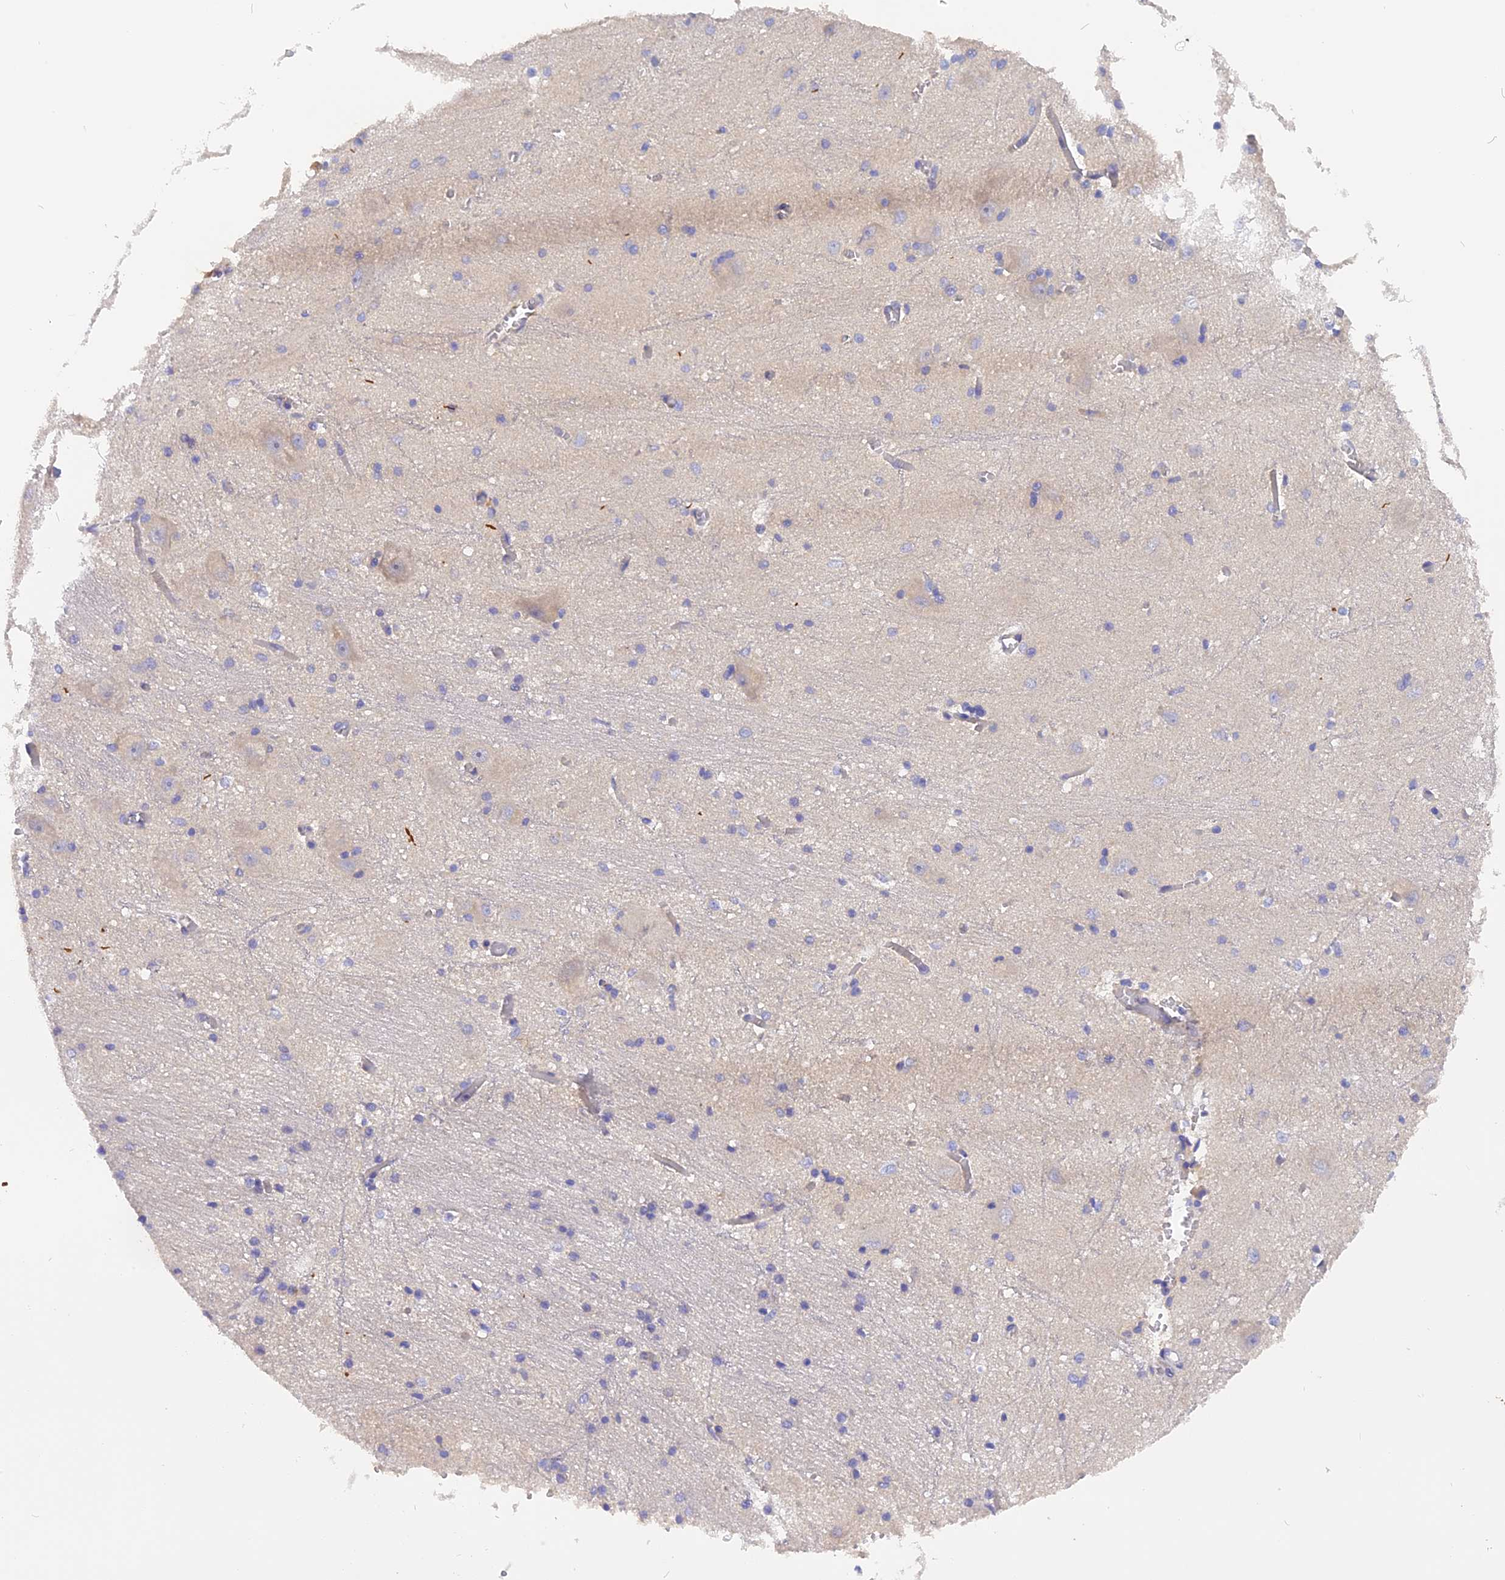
{"staining": {"intensity": "negative", "quantity": "none", "location": "none"}, "tissue": "caudate", "cell_type": "Glial cells", "image_type": "normal", "snomed": [{"axis": "morphology", "description": "Normal tissue, NOS"}, {"axis": "topography", "description": "Lateral ventricle wall"}], "caption": "Protein analysis of normal caudate demonstrates no significant staining in glial cells. (Stains: DAB (3,3'-diaminobenzidine) IHC with hematoxylin counter stain, Microscopy: brightfield microscopy at high magnification).", "gene": "TRIM3", "patient": {"sex": "male", "age": 37}}